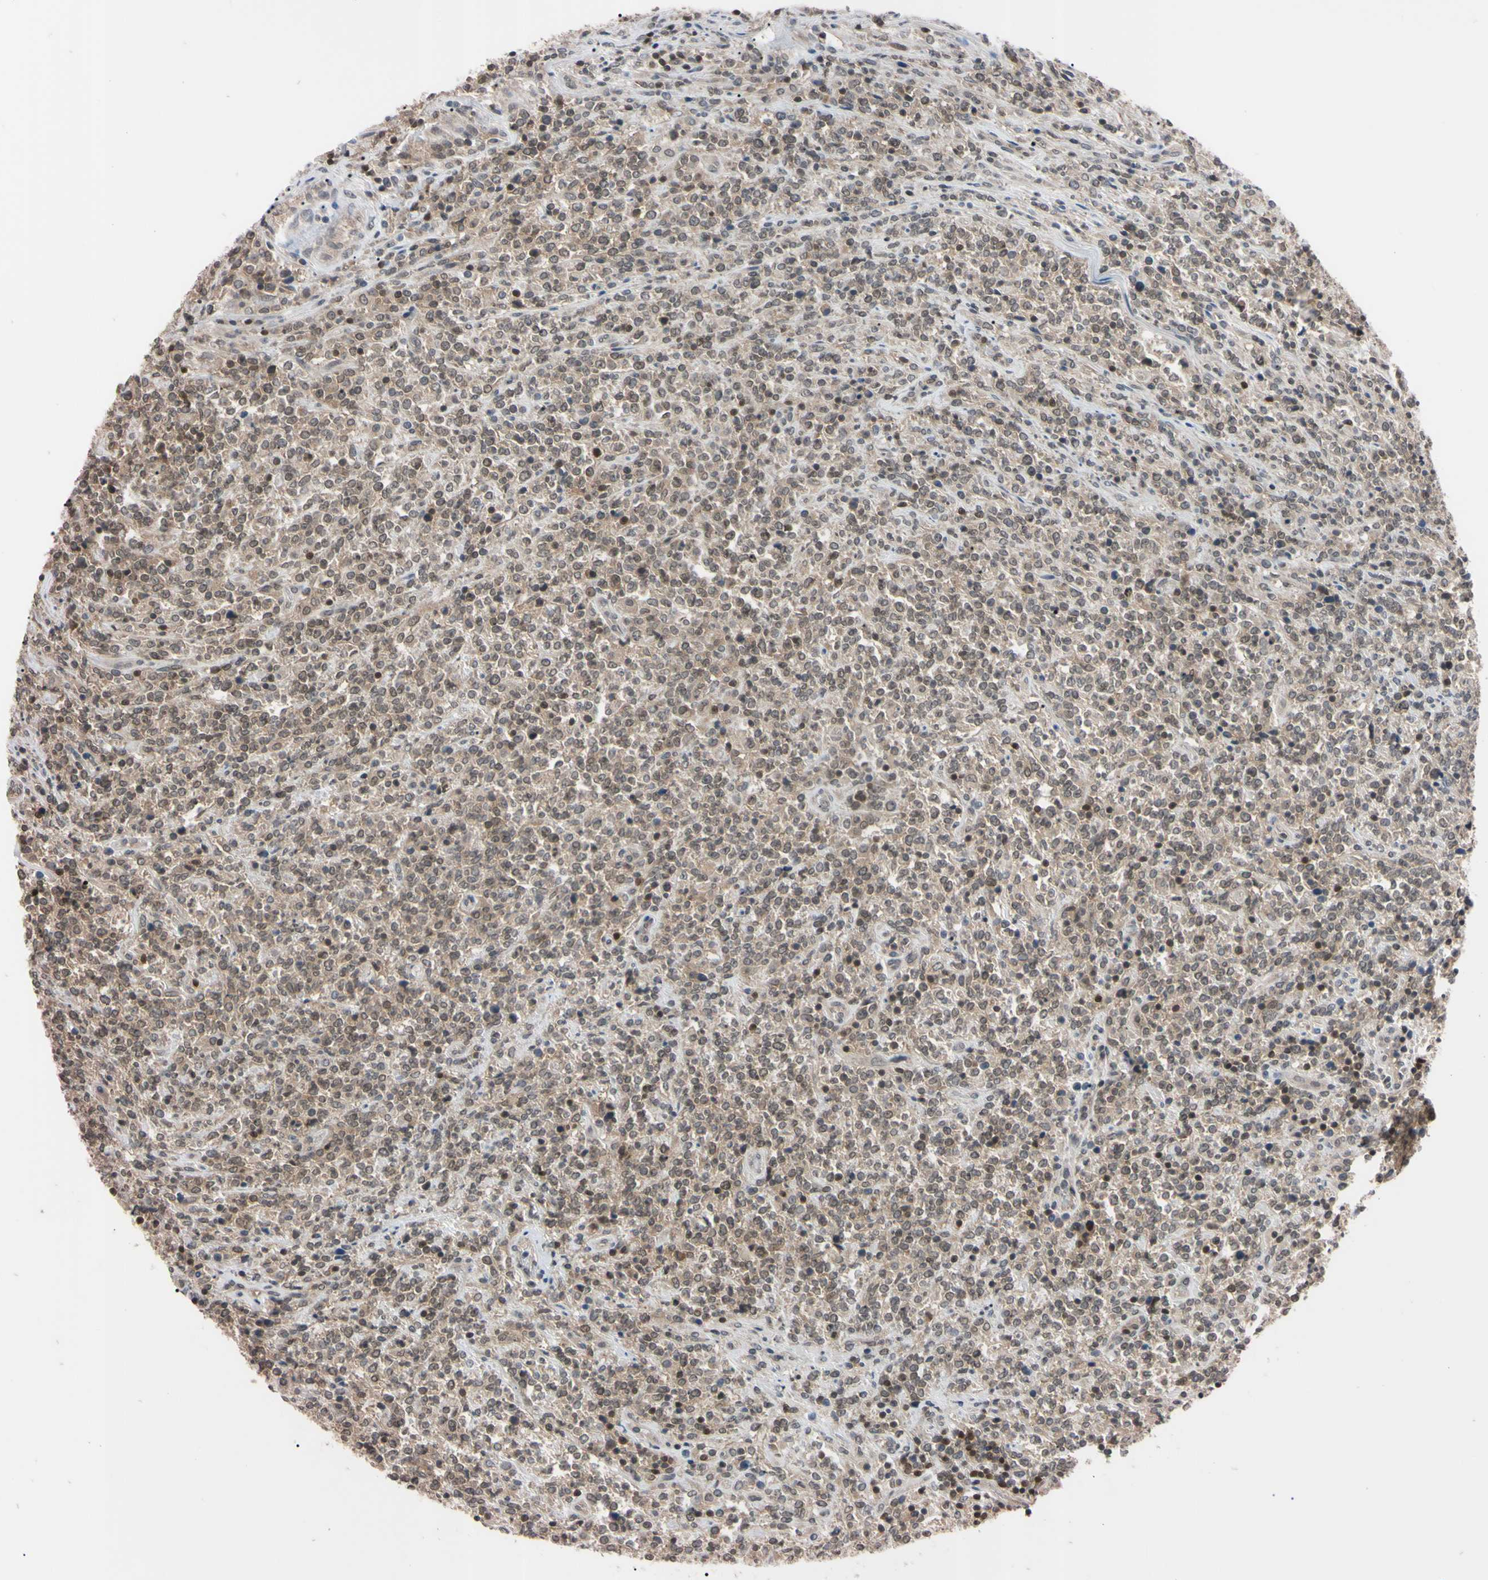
{"staining": {"intensity": "weak", "quantity": "25%-75%", "location": "cytoplasmic/membranous,nuclear"}, "tissue": "lymphoma", "cell_type": "Tumor cells", "image_type": "cancer", "snomed": [{"axis": "morphology", "description": "Malignant lymphoma, non-Hodgkin's type, High grade"}, {"axis": "topography", "description": "Soft tissue"}], "caption": "Tumor cells exhibit low levels of weak cytoplasmic/membranous and nuclear expression in about 25%-75% of cells in lymphoma.", "gene": "UBE2I", "patient": {"sex": "male", "age": 18}}